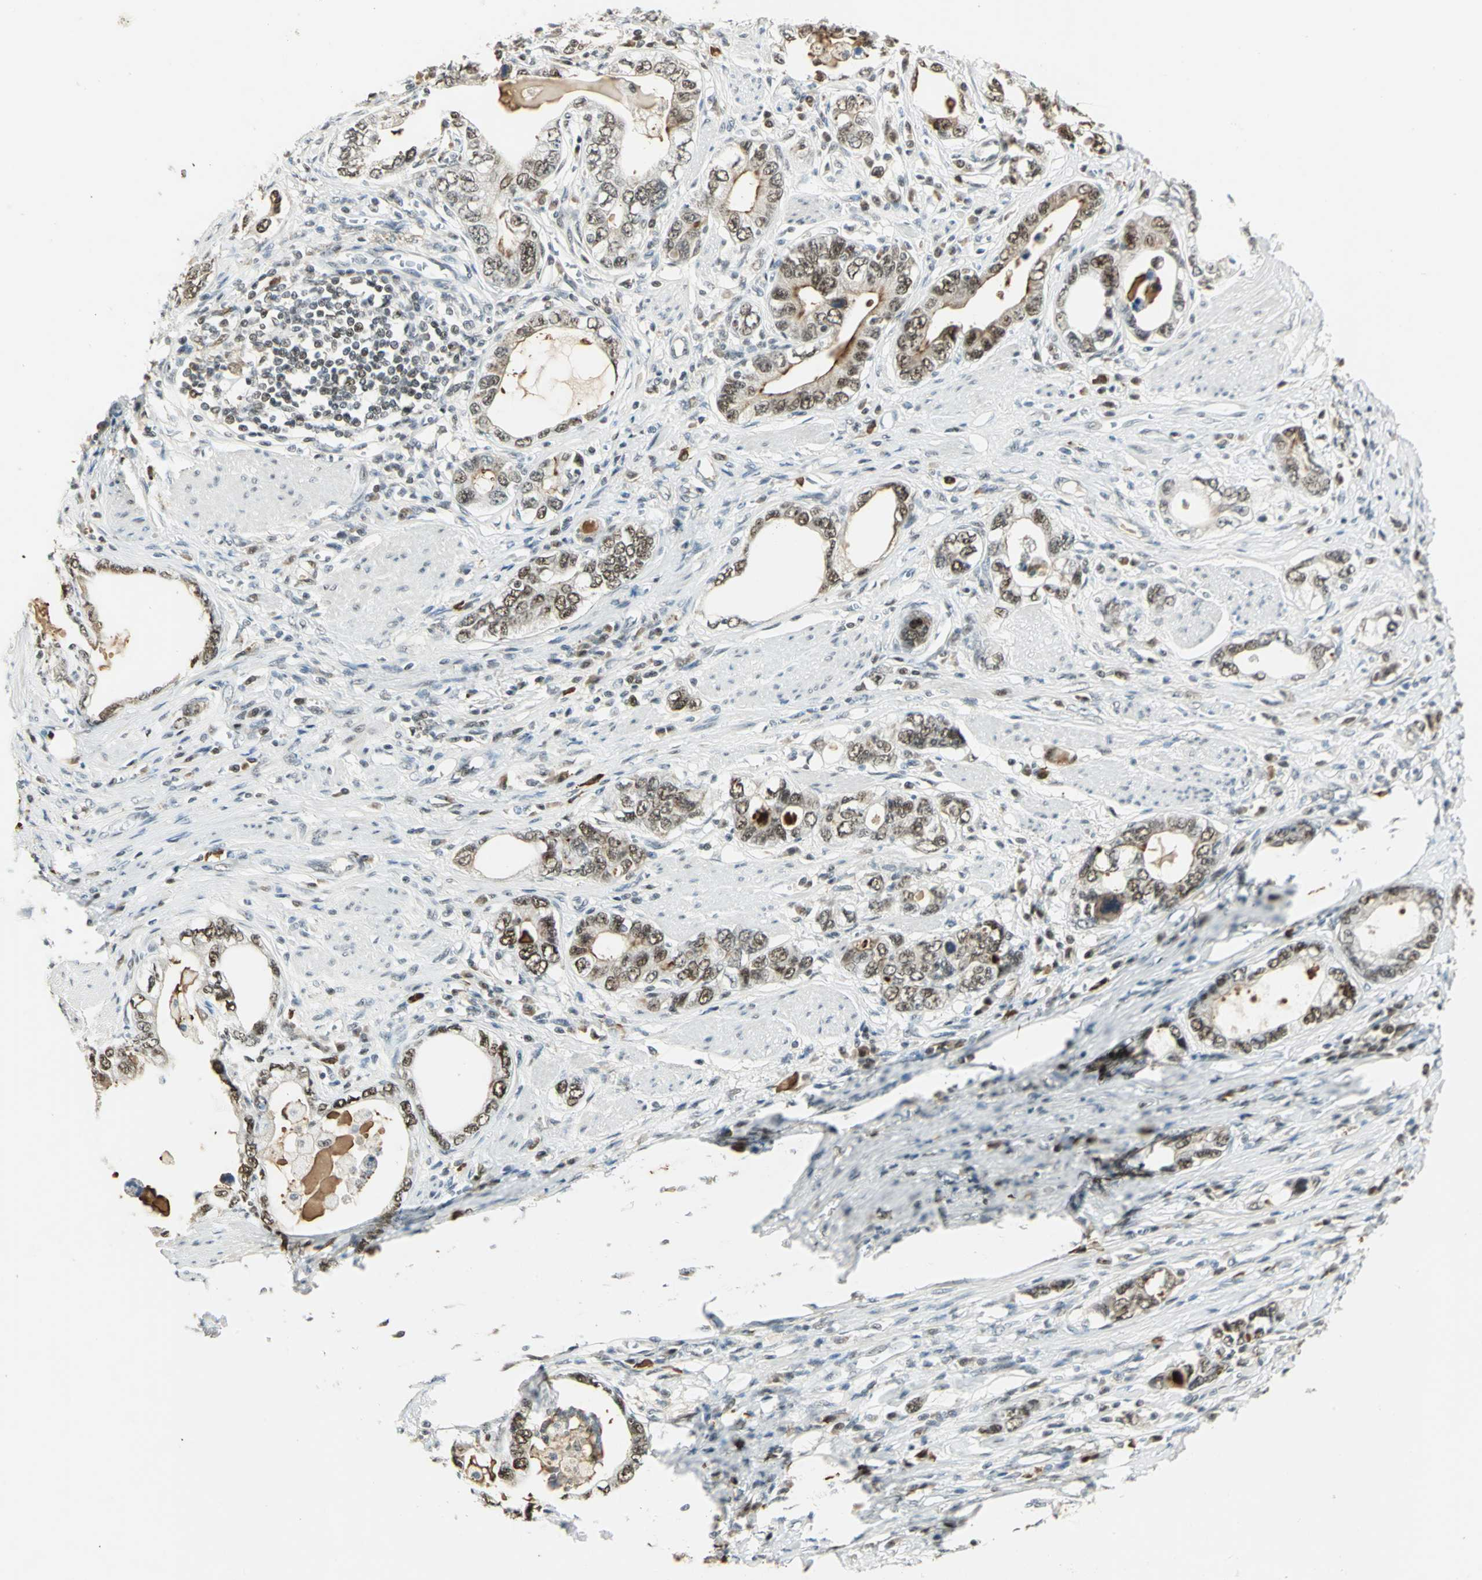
{"staining": {"intensity": "moderate", "quantity": ">75%", "location": "nuclear"}, "tissue": "stomach cancer", "cell_type": "Tumor cells", "image_type": "cancer", "snomed": [{"axis": "morphology", "description": "Adenocarcinoma, NOS"}, {"axis": "topography", "description": "Stomach, lower"}], "caption": "Adenocarcinoma (stomach) stained for a protein displays moderate nuclear positivity in tumor cells. The staining was performed using DAB to visualize the protein expression in brown, while the nuclei were stained in blue with hematoxylin (Magnification: 20x).", "gene": "CCNT1", "patient": {"sex": "female", "age": 93}}